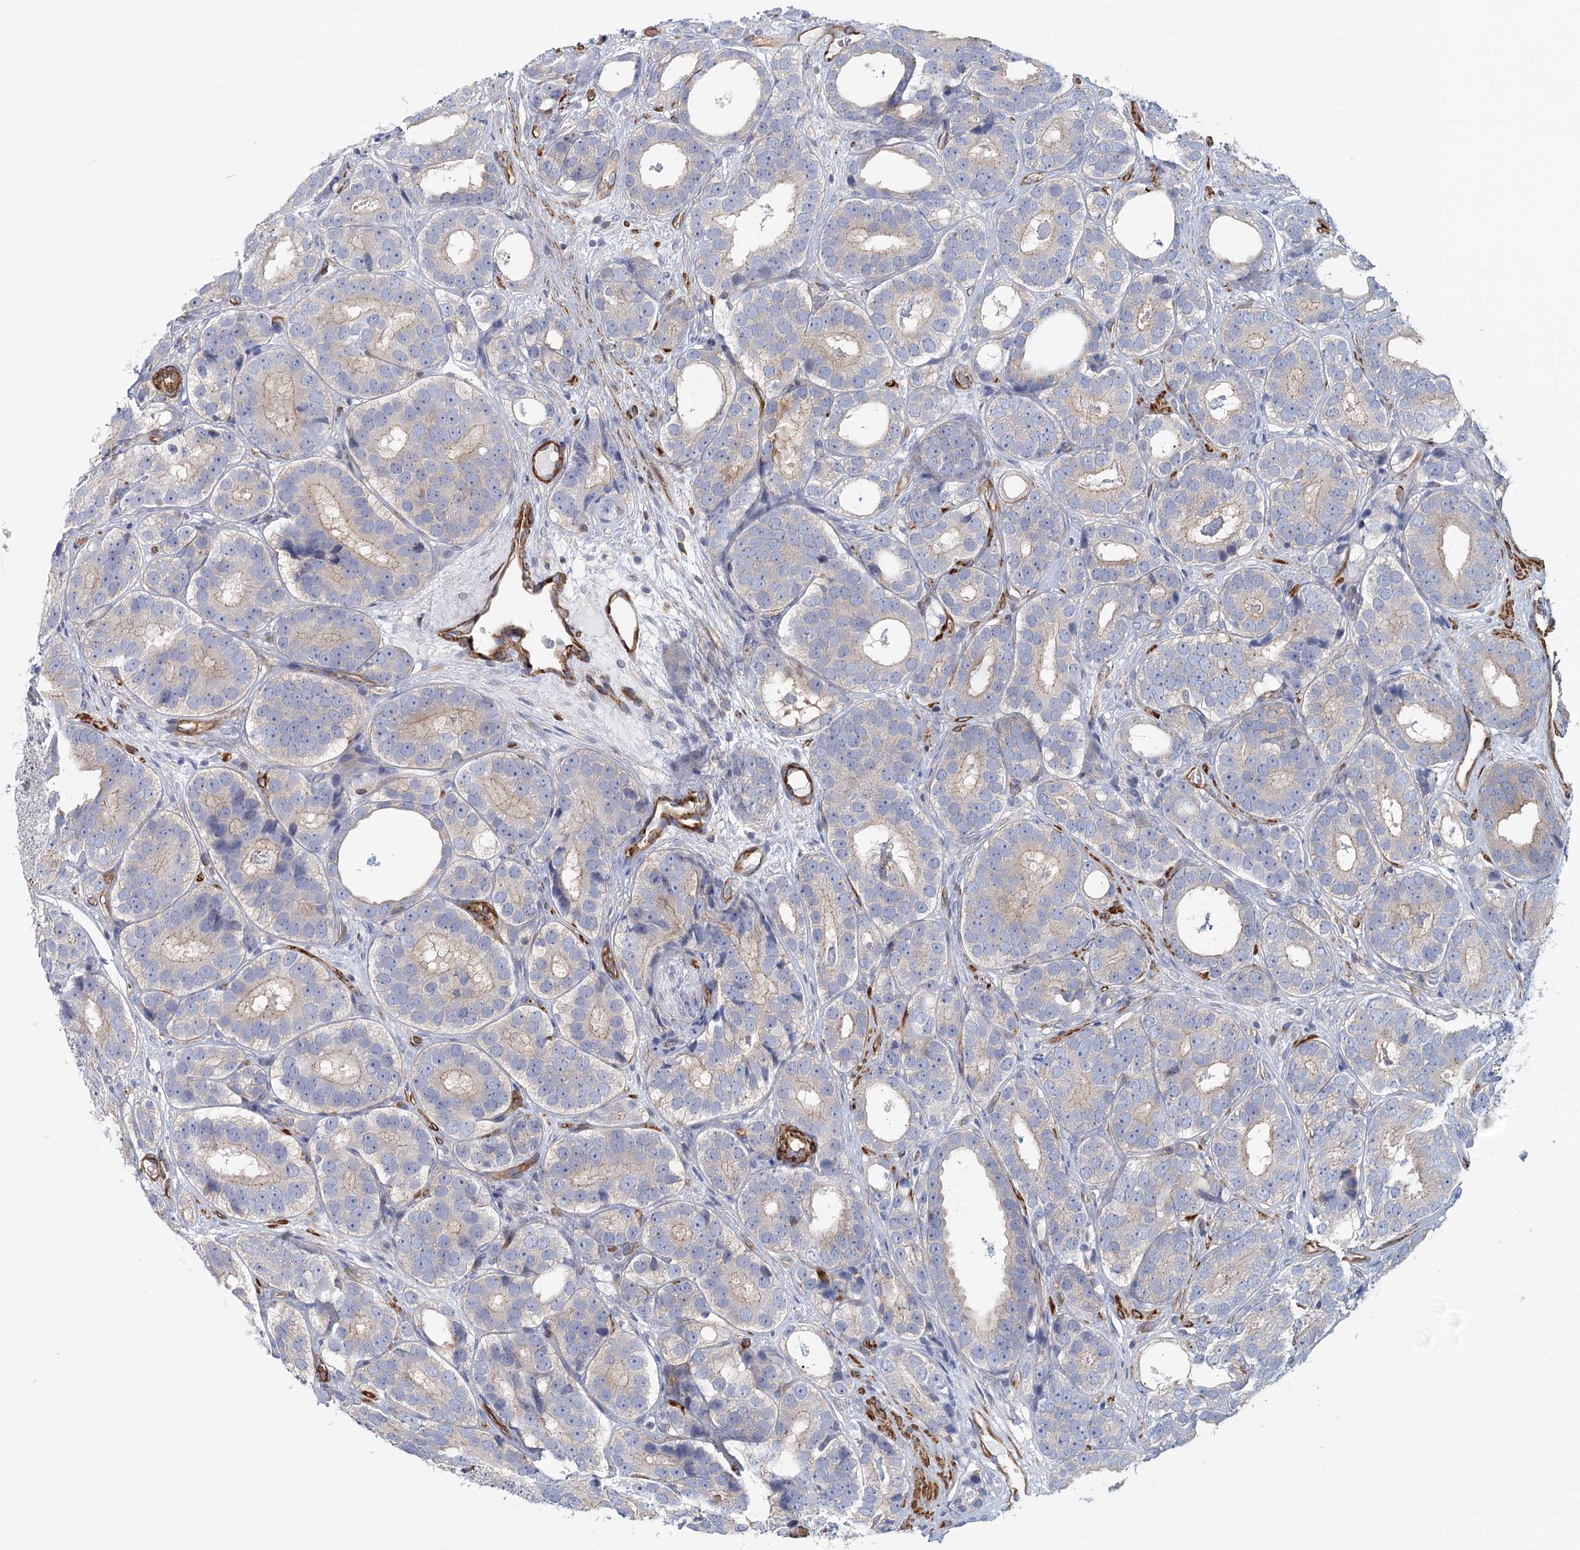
{"staining": {"intensity": "weak", "quantity": "<25%", "location": "cytoplasmic/membranous"}, "tissue": "prostate cancer", "cell_type": "Tumor cells", "image_type": "cancer", "snomed": [{"axis": "morphology", "description": "Adenocarcinoma, High grade"}, {"axis": "topography", "description": "Prostate"}], "caption": "Tumor cells are negative for protein expression in human prostate cancer.", "gene": "IFT46", "patient": {"sex": "male", "age": 56}}